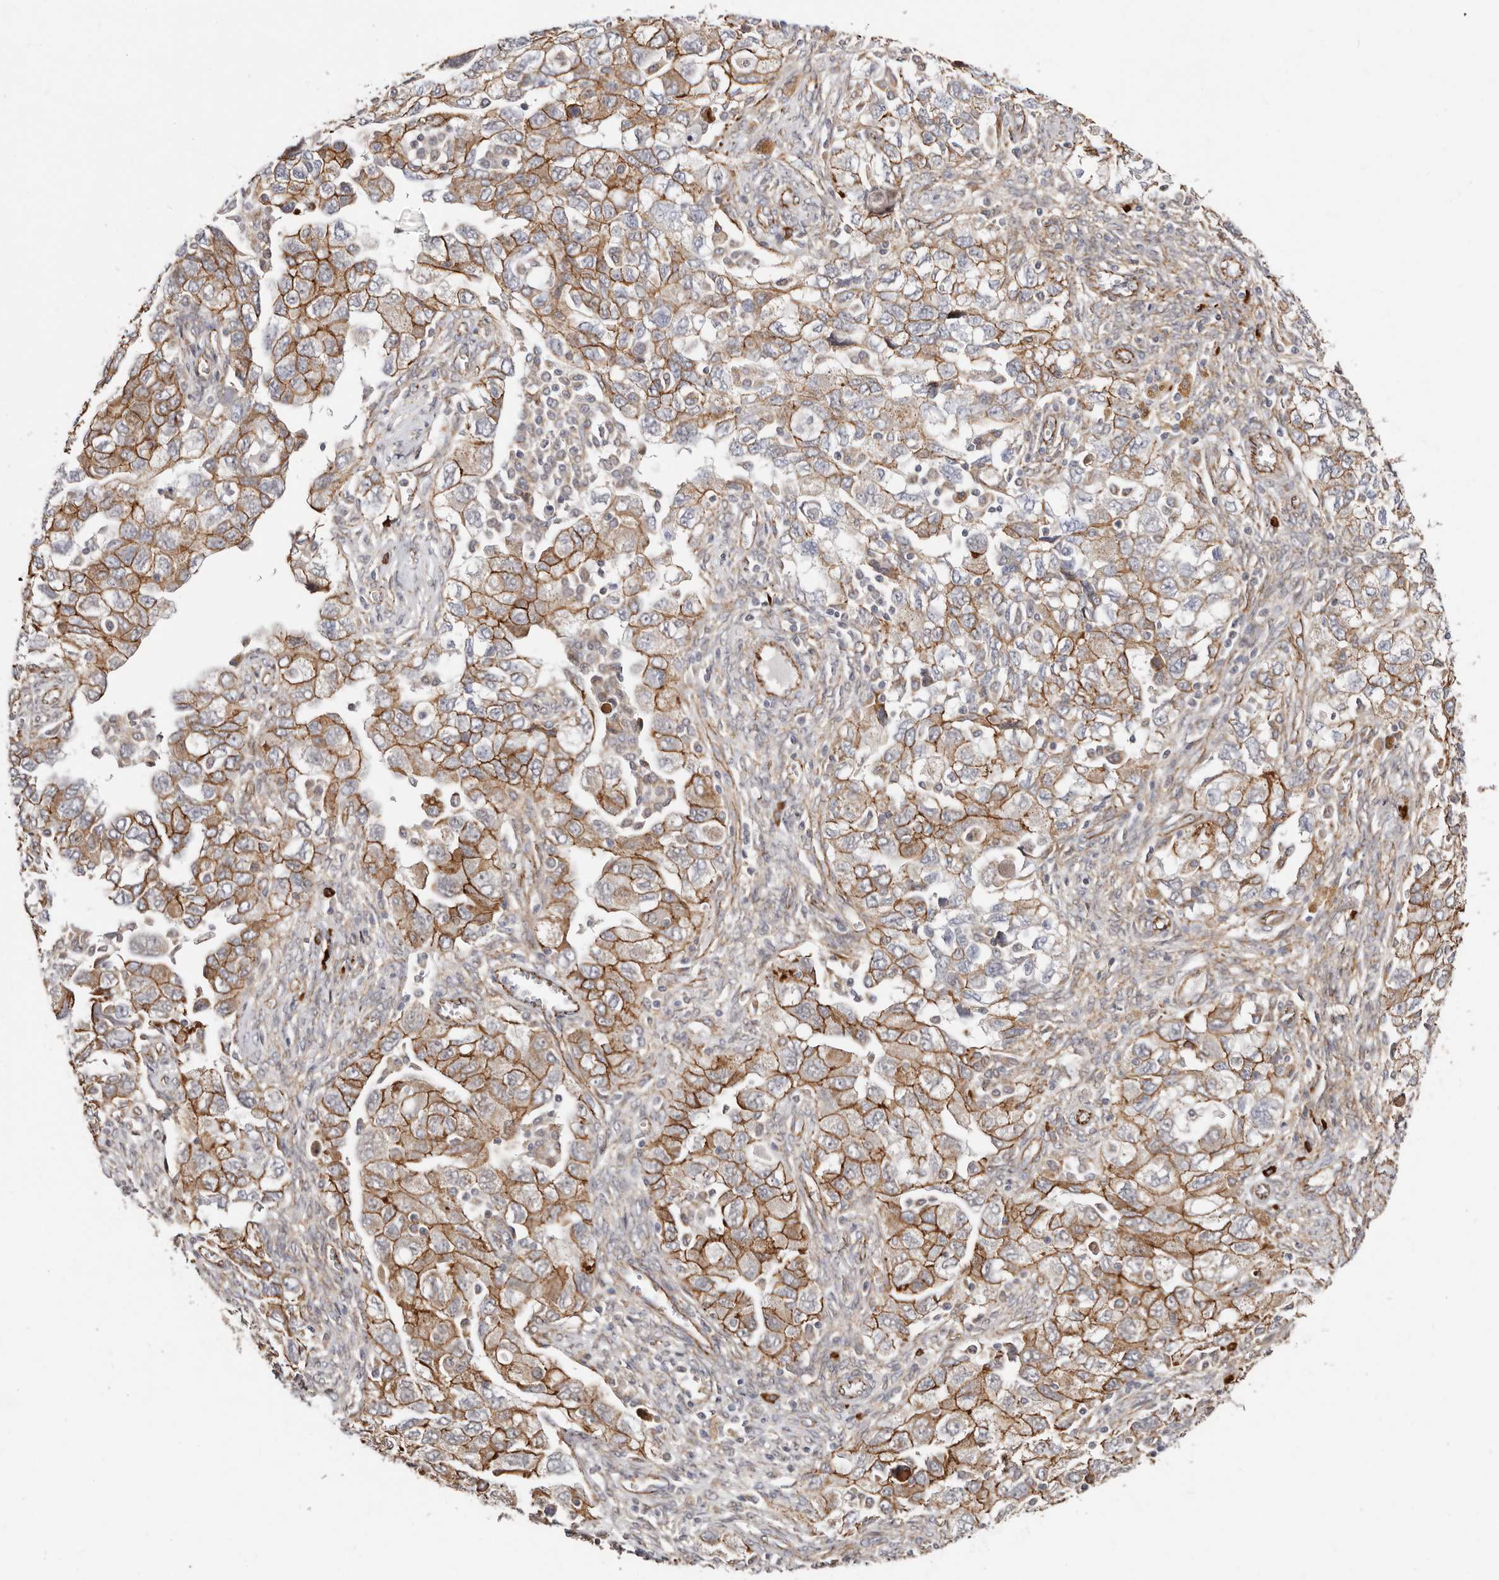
{"staining": {"intensity": "moderate", "quantity": ">75%", "location": "cytoplasmic/membranous"}, "tissue": "ovarian cancer", "cell_type": "Tumor cells", "image_type": "cancer", "snomed": [{"axis": "morphology", "description": "Carcinoma, NOS"}, {"axis": "morphology", "description": "Cystadenocarcinoma, serous, NOS"}, {"axis": "topography", "description": "Ovary"}], "caption": "An image of serous cystadenocarcinoma (ovarian) stained for a protein displays moderate cytoplasmic/membranous brown staining in tumor cells. (DAB (3,3'-diaminobenzidine) = brown stain, brightfield microscopy at high magnification).", "gene": "CTNNB1", "patient": {"sex": "female", "age": 69}}